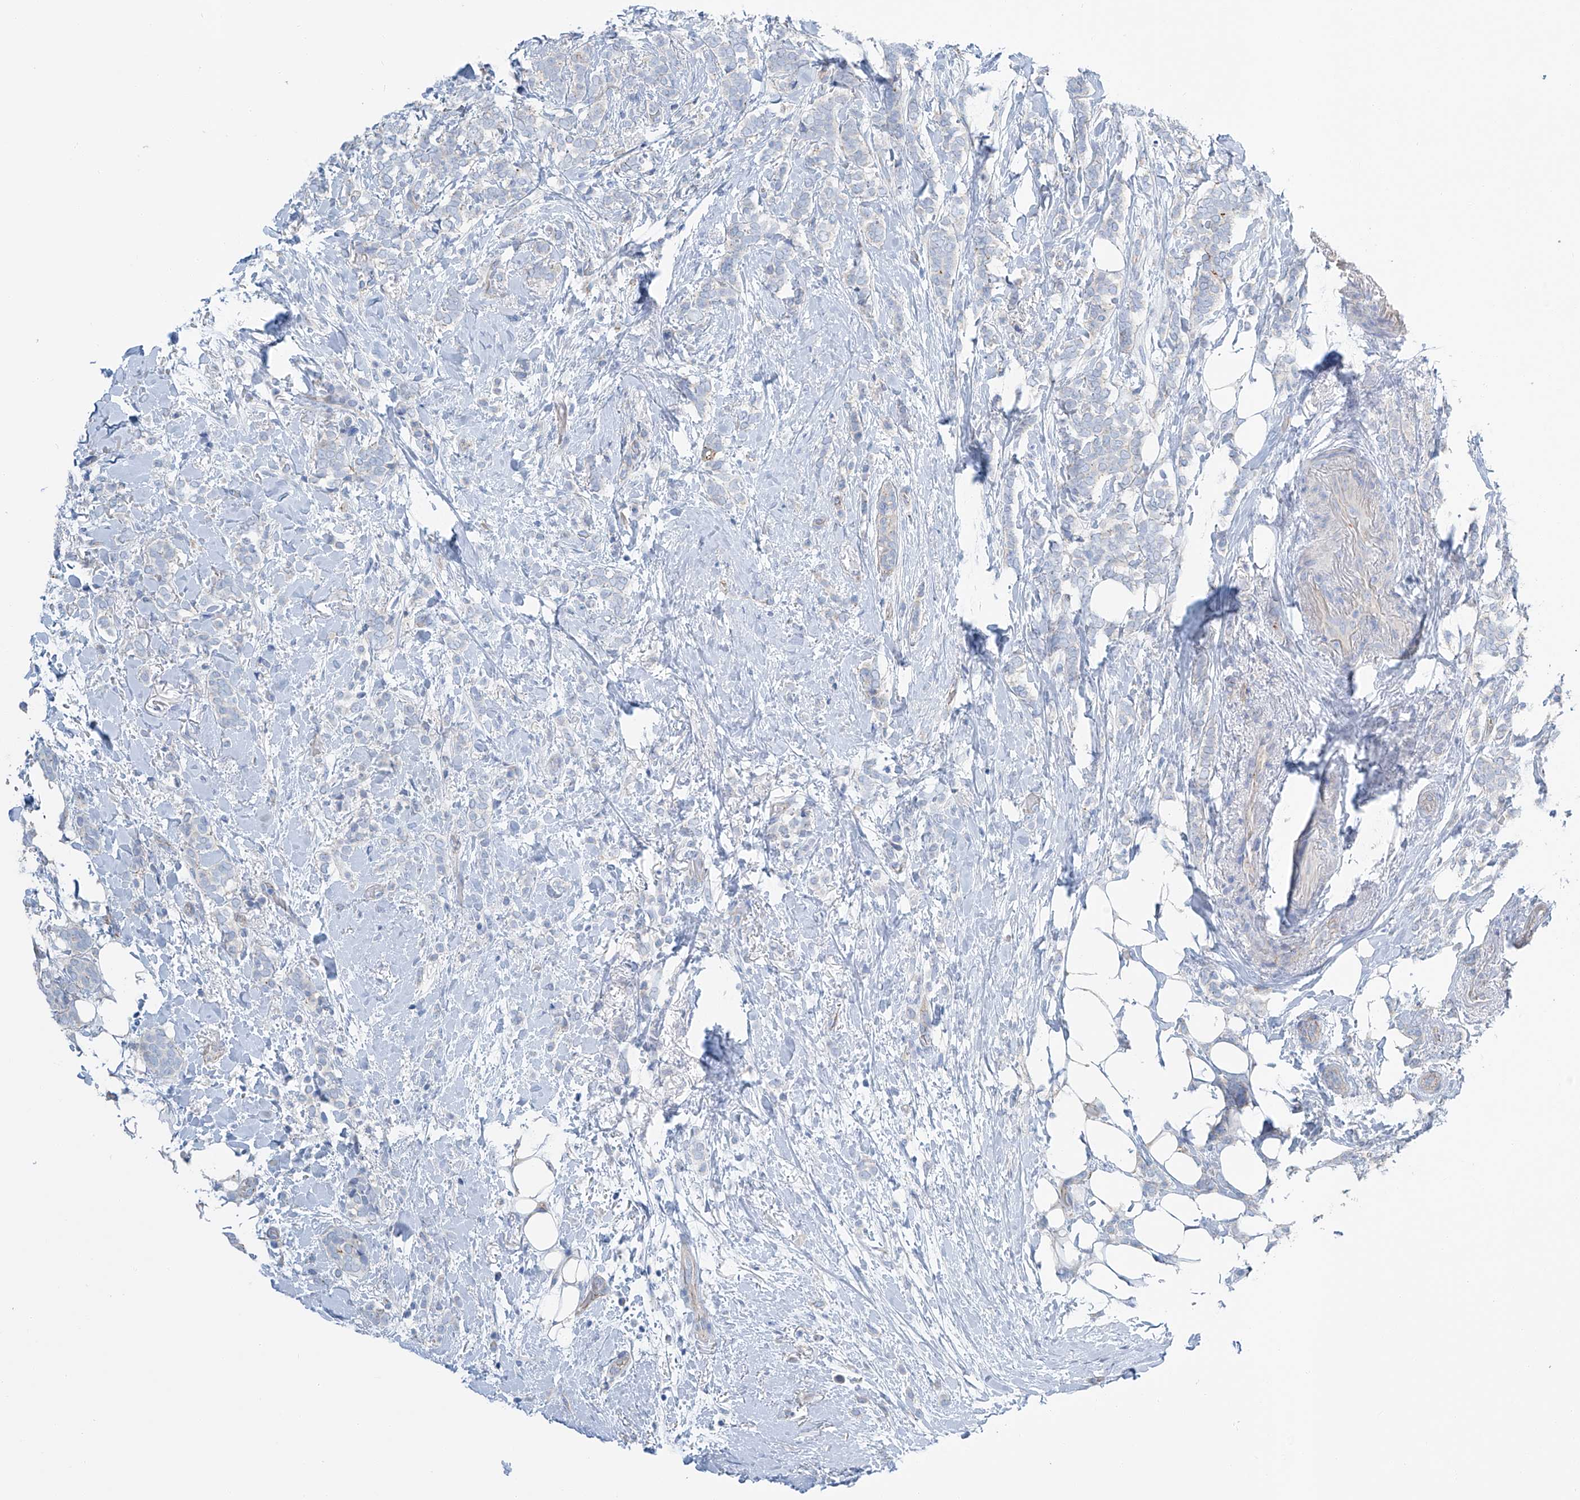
{"staining": {"intensity": "negative", "quantity": "none", "location": "none"}, "tissue": "breast cancer", "cell_type": "Tumor cells", "image_type": "cancer", "snomed": [{"axis": "morphology", "description": "Lobular carcinoma"}, {"axis": "topography", "description": "Breast"}], "caption": "The micrograph displays no significant positivity in tumor cells of breast cancer. (DAB immunohistochemistry (IHC) with hematoxylin counter stain).", "gene": "MAGI1", "patient": {"sex": "female", "age": 50}}